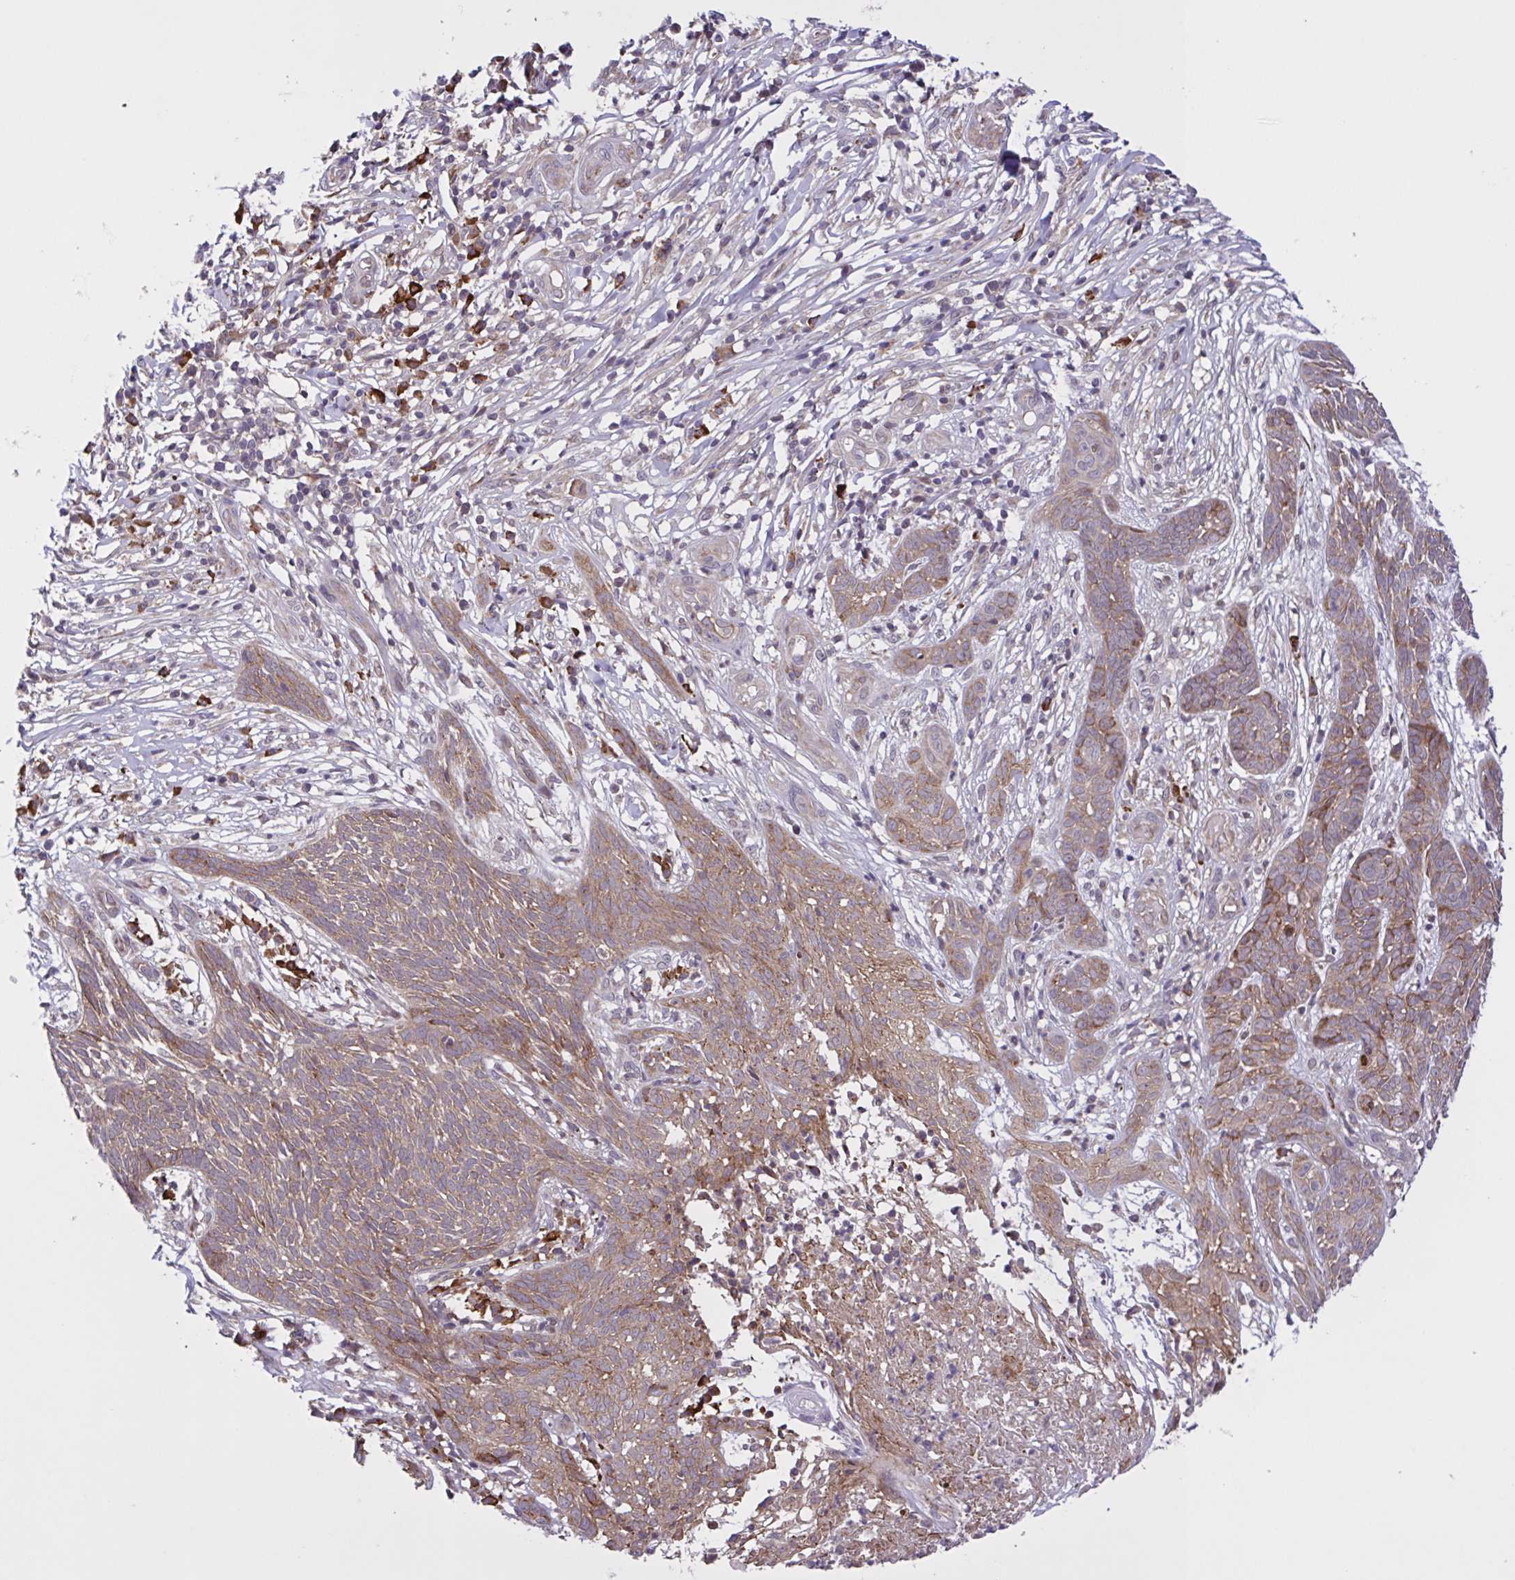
{"staining": {"intensity": "weak", "quantity": ">75%", "location": "cytoplasmic/membranous"}, "tissue": "skin cancer", "cell_type": "Tumor cells", "image_type": "cancer", "snomed": [{"axis": "morphology", "description": "Basal cell carcinoma"}, {"axis": "topography", "description": "Skin"}, {"axis": "topography", "description": "Skin, foot"}], "caption": "Immunohistochemistry (IHC) histopathology image of neoplastic tissue: basal cell carcinoma (skin) stained using immunohistochemistry displays low levels of weak protein expression localized specifically in the cytoplasmic/membranous of tumor cells, appearing as a cytoplasmic/membranous brown color.", "gene": "INTS10", "patient": {"sex": "female", "age": 86}}